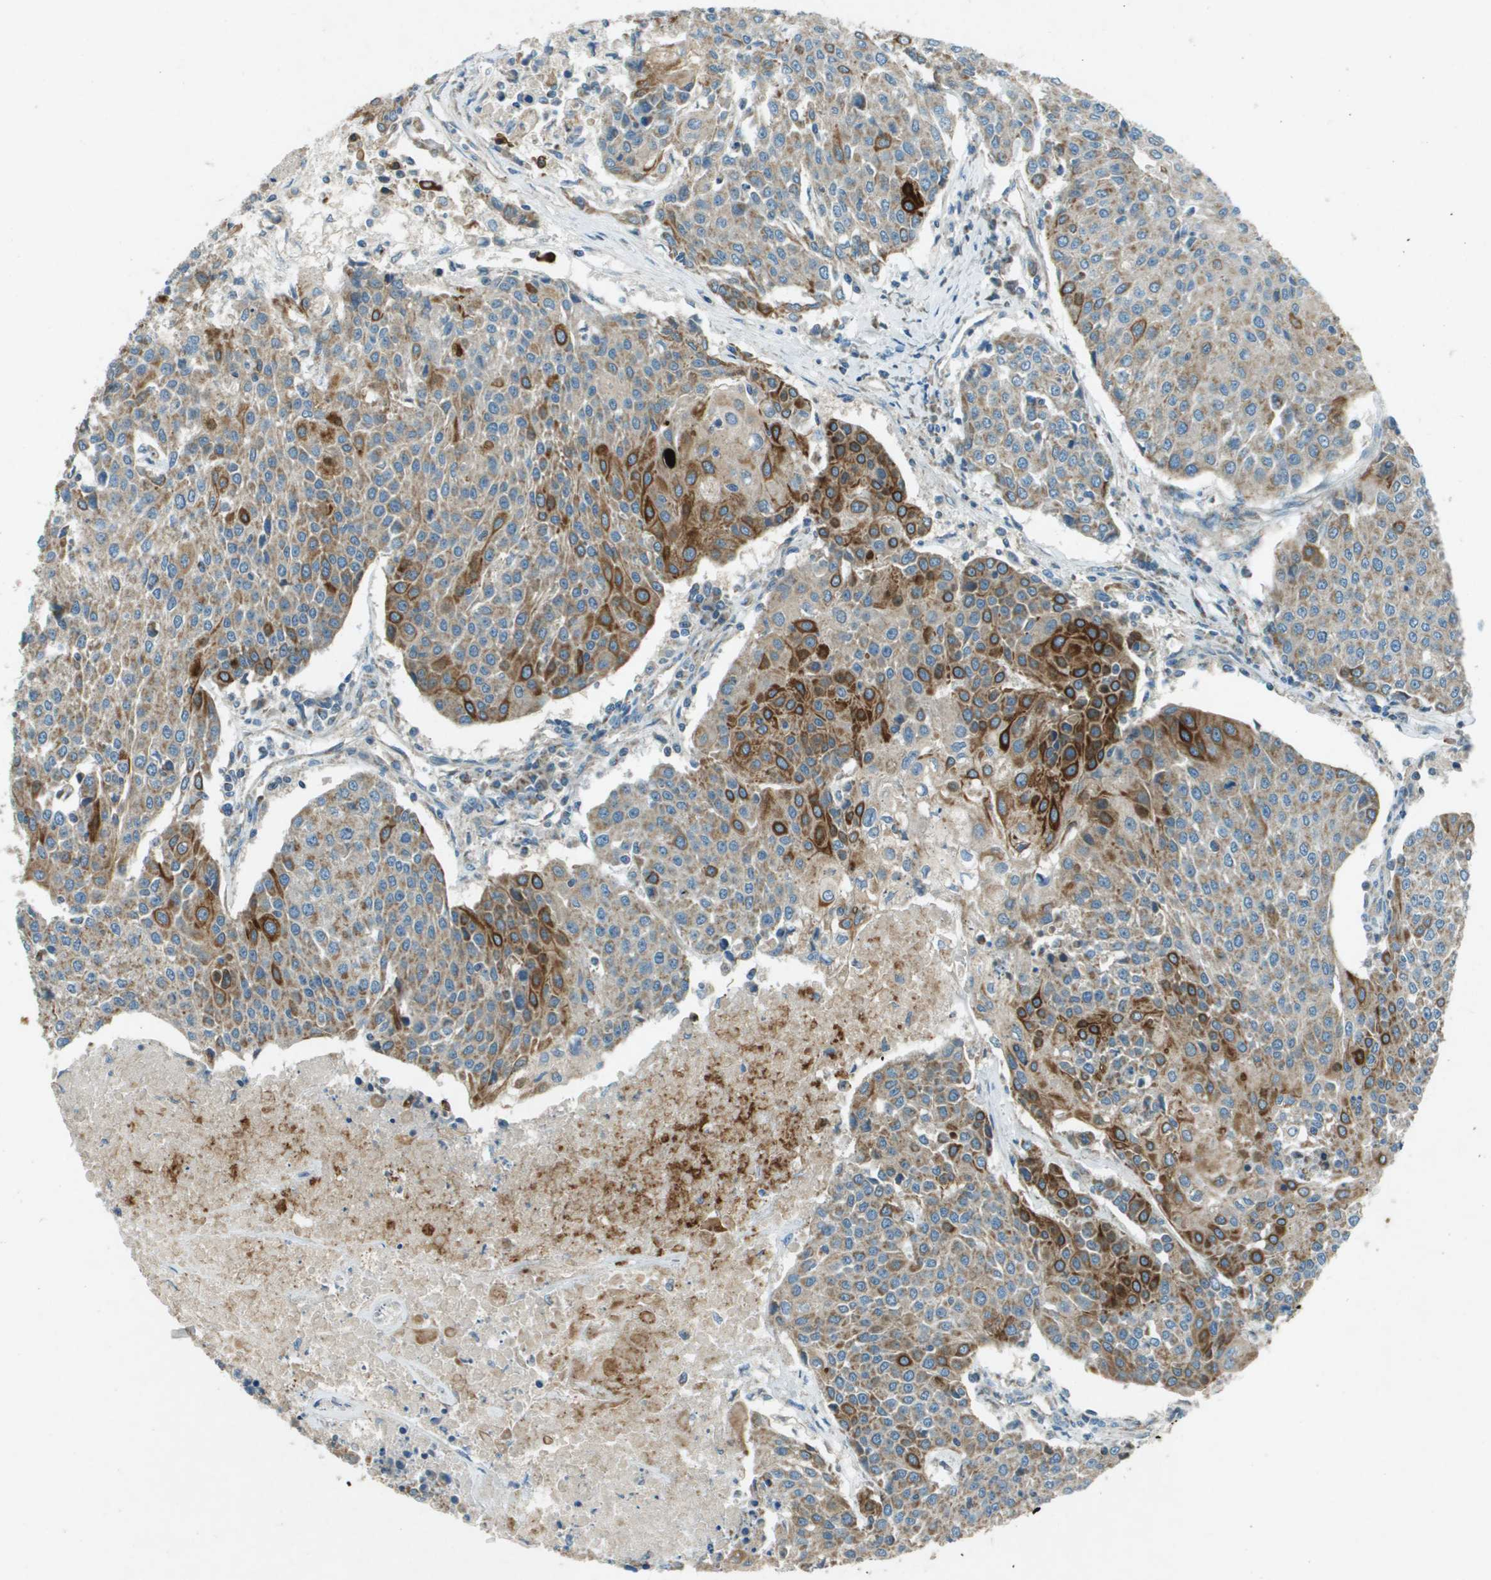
{"staining": {"intensity": "moderate", "quantity": "25%-75%", "location": "cytoplasmic/membranous"}, "tissue": "urothelial cancer", "cell_type": "Tumor cells", "image_type": "cancer", "snomed": [{"axis": "morphology", "description": "Urothelial carcinoma, High grade"}, {"axis": "topography", "description": "Urinary bladder"}], "caption": "Immunohistochemistry of urothelial cancer demonstrates medium levels of moderate cytoplasmic/membranous expression in about 25%-75% of tumor cells.", "gene": "MIGA1", "patient": {"sex": "female", "age": 85}}